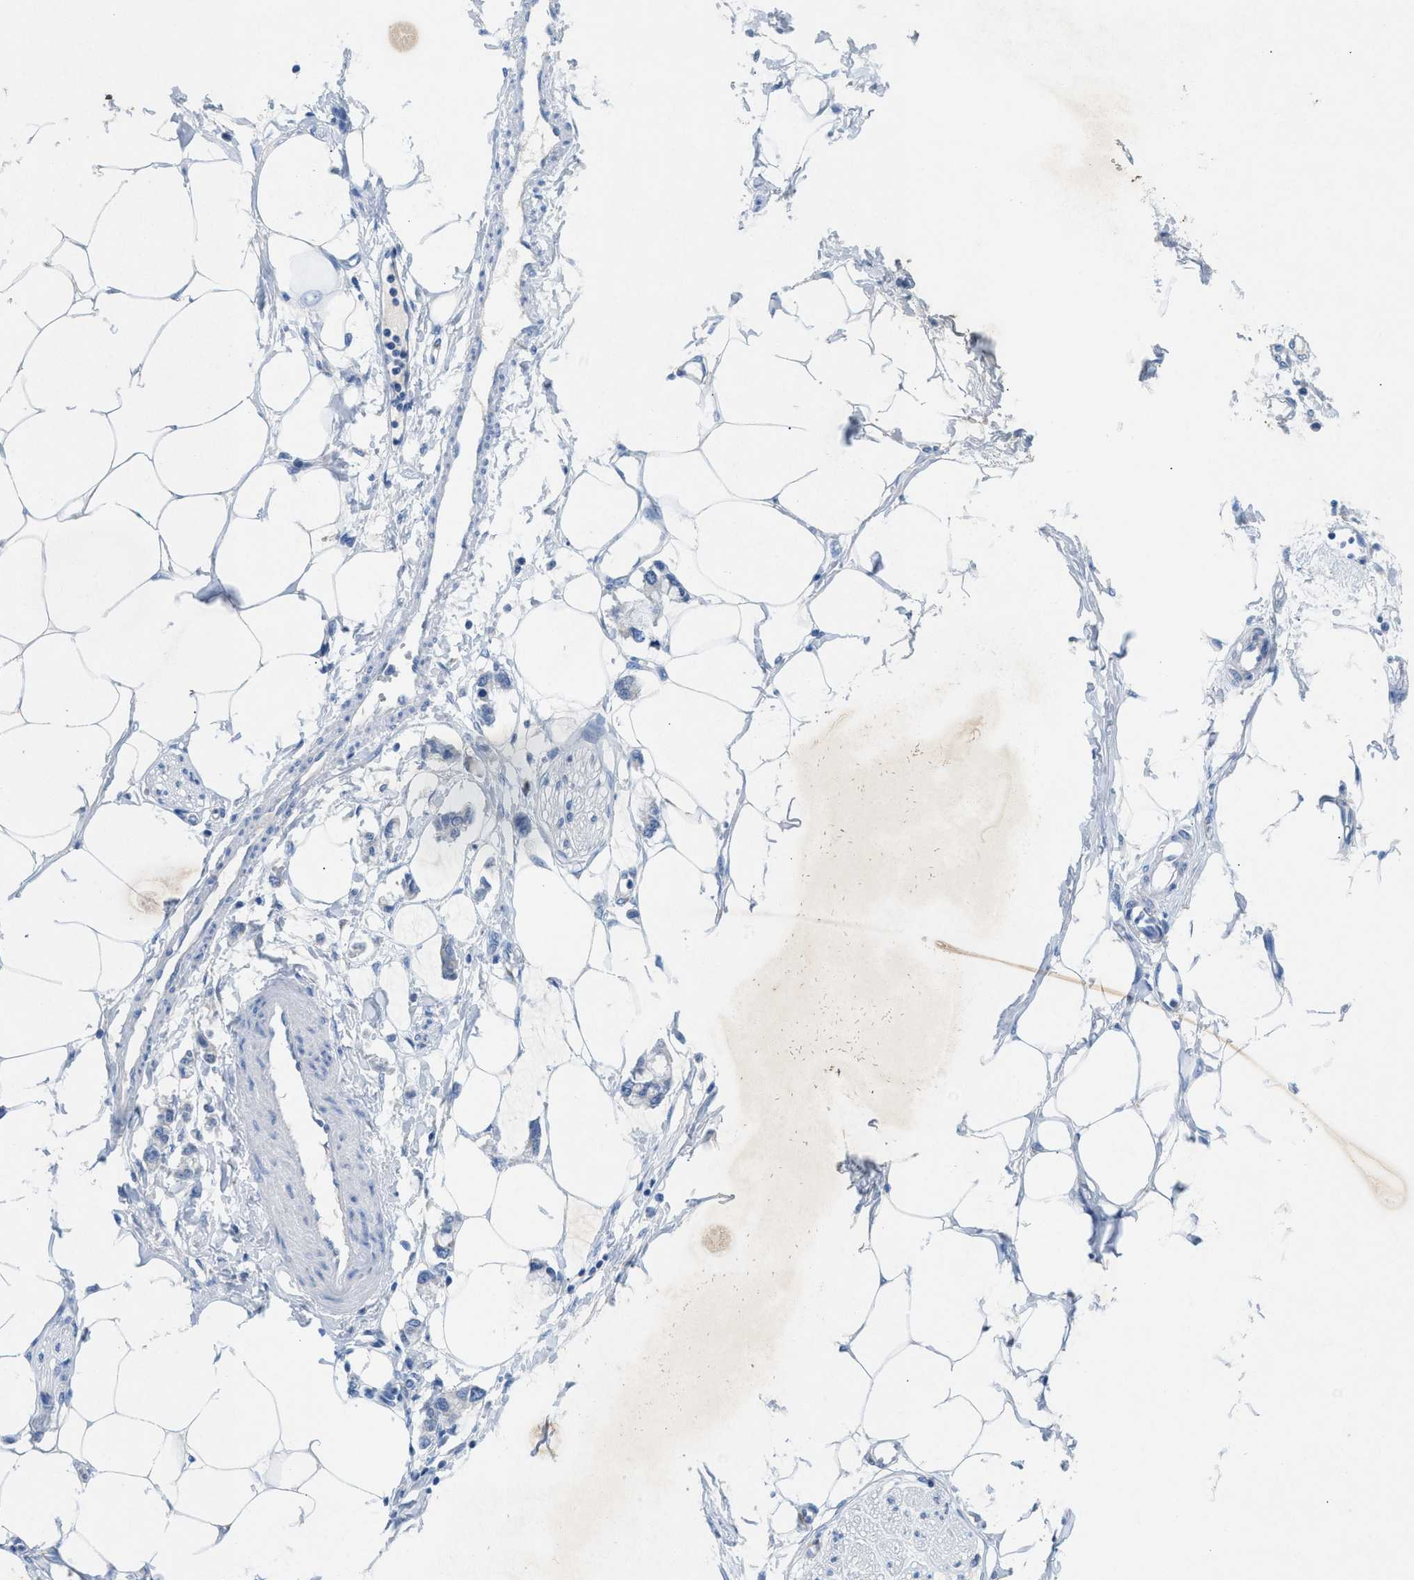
{"staining": {"intensity": "negative", "quantity": "none", "location": "none"}, "tissue": "adipose tissue", "cell_type": "Adipocytes", "image_type": "normal", "snomed": [{"axis": "morphology", "description": "Normal tissue, NOS"}, {"axis": "morphology", "description": "Adenocarcinoma, NOS"}, {"axis": "topography", "description": "Colon"}, {"axis": "topography", "description": "Peripheral nerve tissue"}], "caption": "Histopathology image shows no protein expression in adipocytes of unremarkable adipose tissue. (DAB IHC with hematoxylin counter stain).", "gene": "CKLF", "patient": {"sex": "male", "age": 14}}